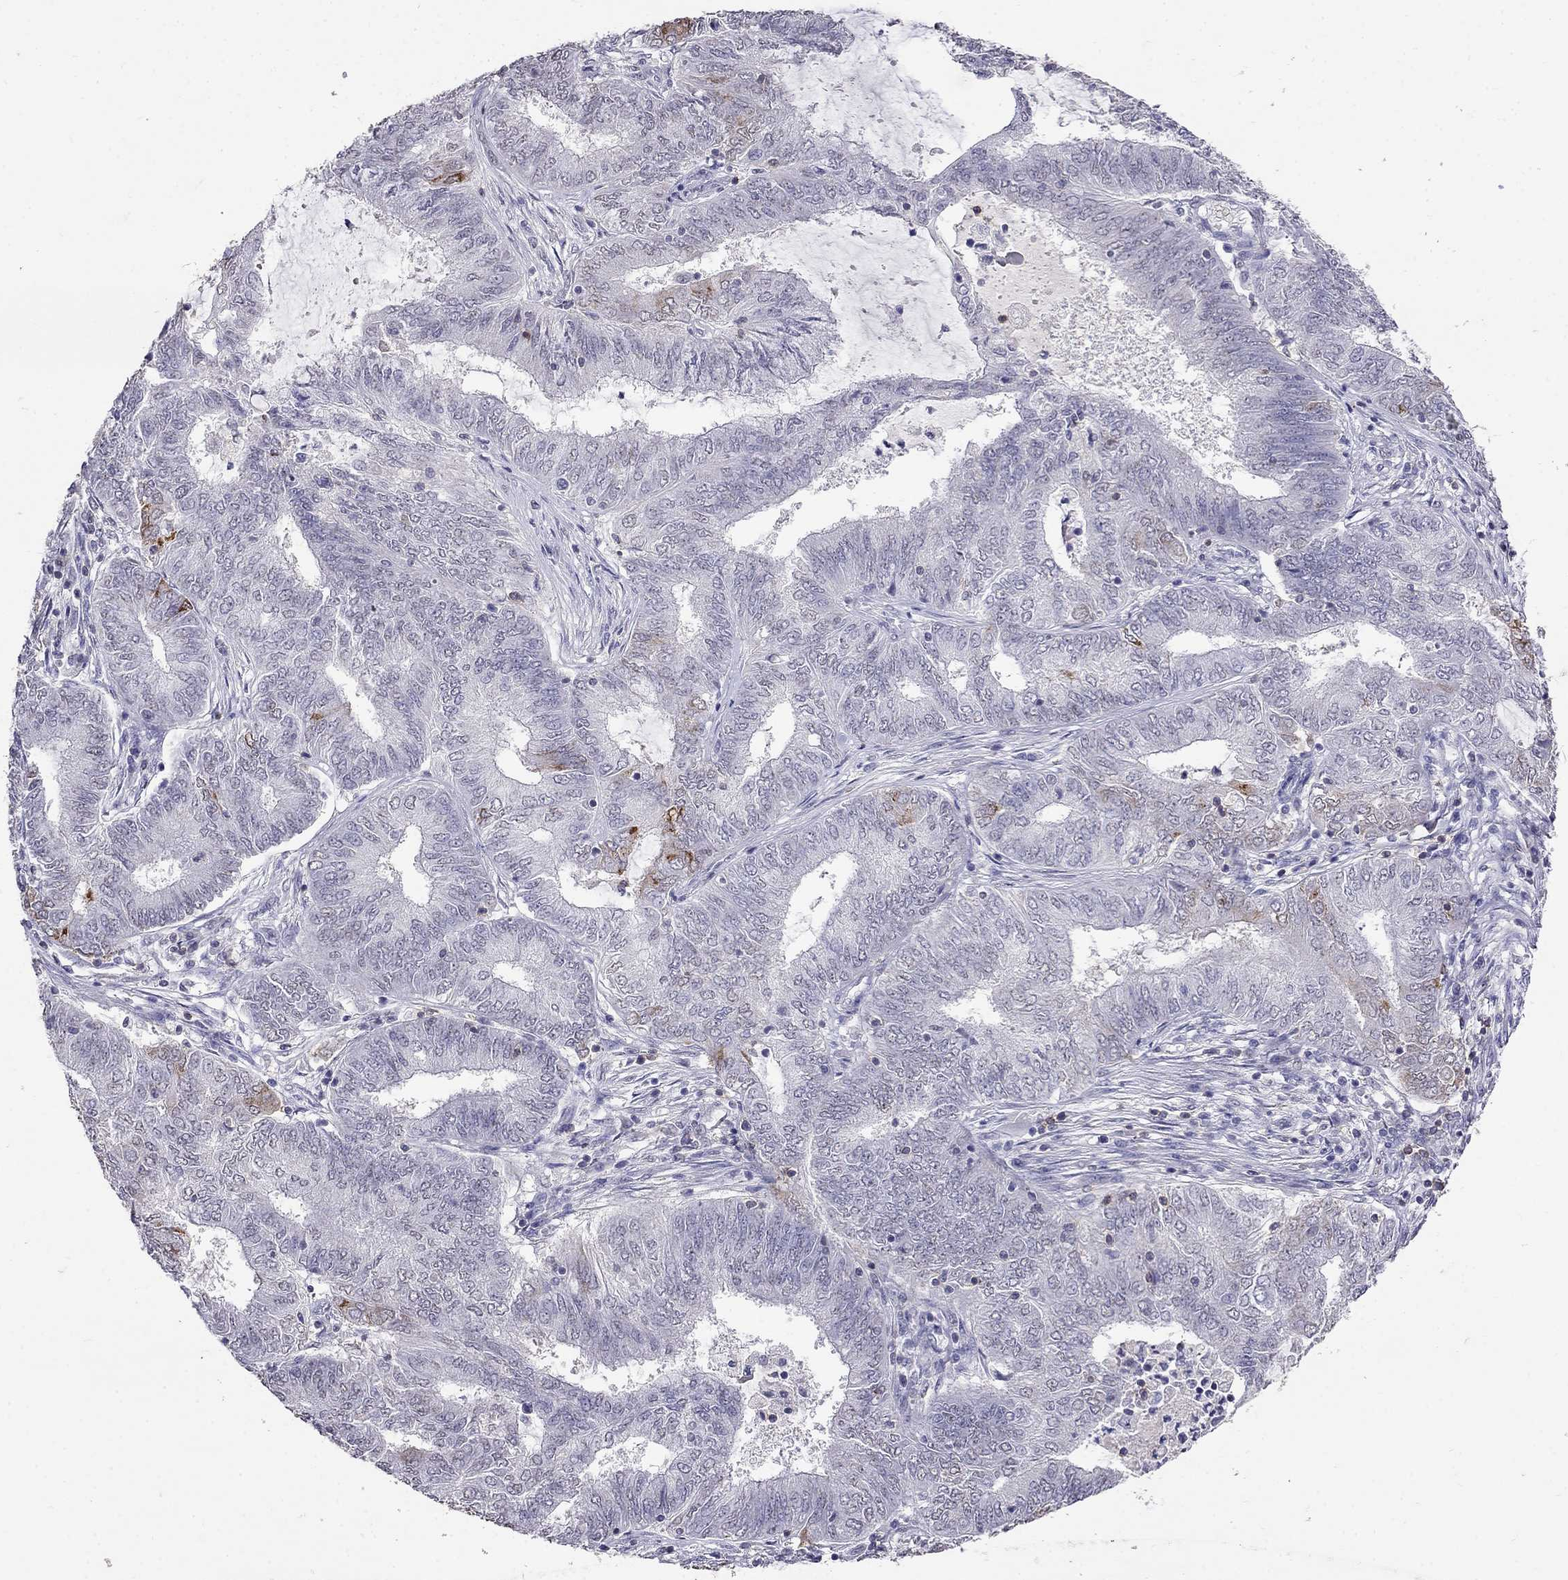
{"staining": {"intensity": "negative", "quantity": "none", "location": "none"}, "tissue": "endometrial cancer", "cell_type": "Tumor cells", "image_type": "cancer", "snomed": [{"axis": "morphology", "description": "Adenocarcinoma, NOS"}, {"axis": "topography", "description": "Endometrium"}], "caption": "Histopathology image shows no protein staining in tumor cells of endometrial cancer tissue.", "gene": "CD8B", "patient": {"sex": "female", "age": 62}}